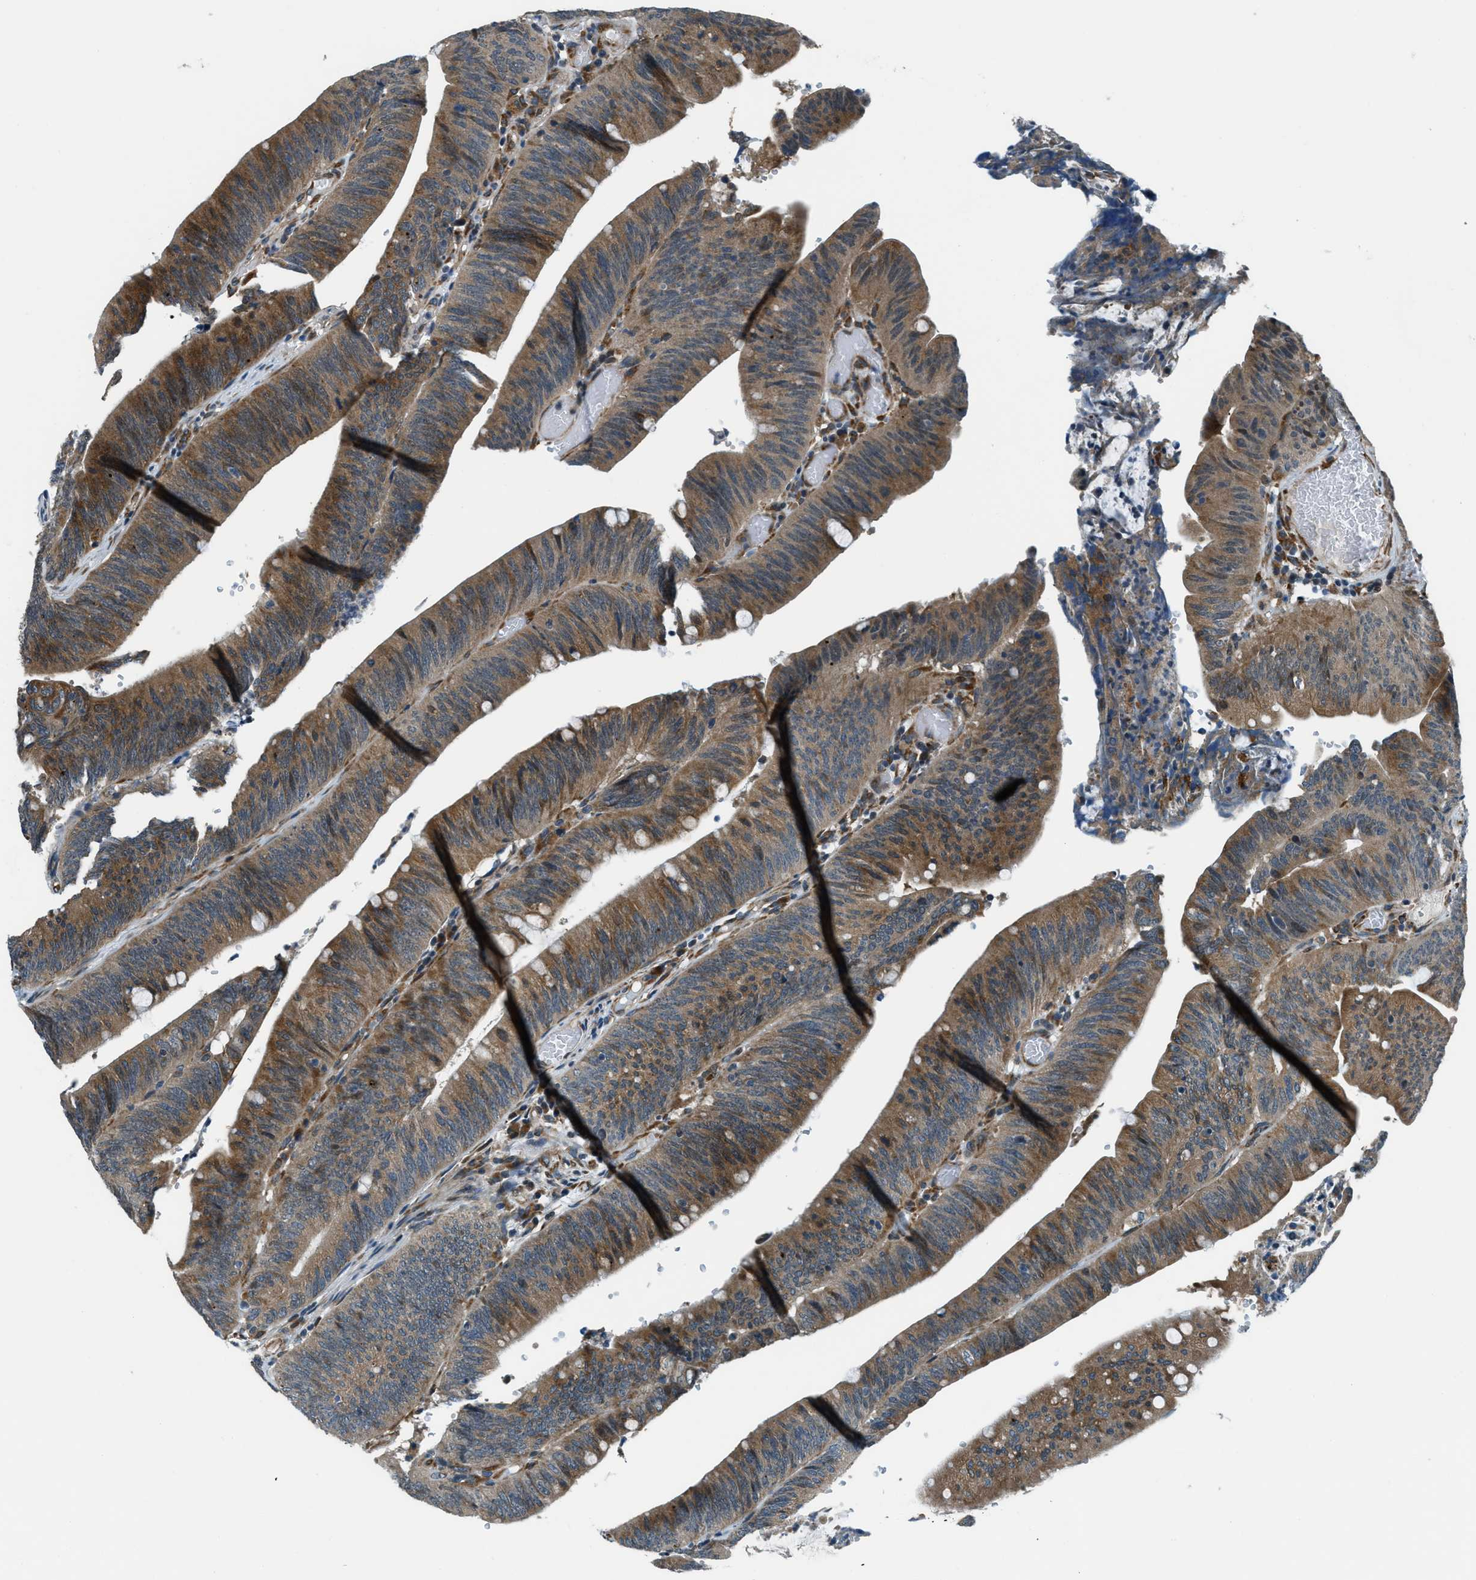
{"staining": {"intensity": "moderate", "quantity": ">75%", "location": "cytoplasmic/membranous"}, "tissue": "colorectal cancer", "cell_type": "Tumor cells", "image_type": "cancer", "snomed": [{"axis": "morphology", "description": "Normal tissue, NOS"}, {"axis": "morphology", "description": "Adenocarcinoma, NOS"}, {"axis": "topography", "description": "Rectum"}], "caption": "Brown immunohistochemical staining in human adenocarcinoma (colorectal) exhibits moderate cytoplasmic/membranous positivity in about >75% of tumor cells.", "gene": "GINM1", "patient": {"sex": "female", "age": 66}}